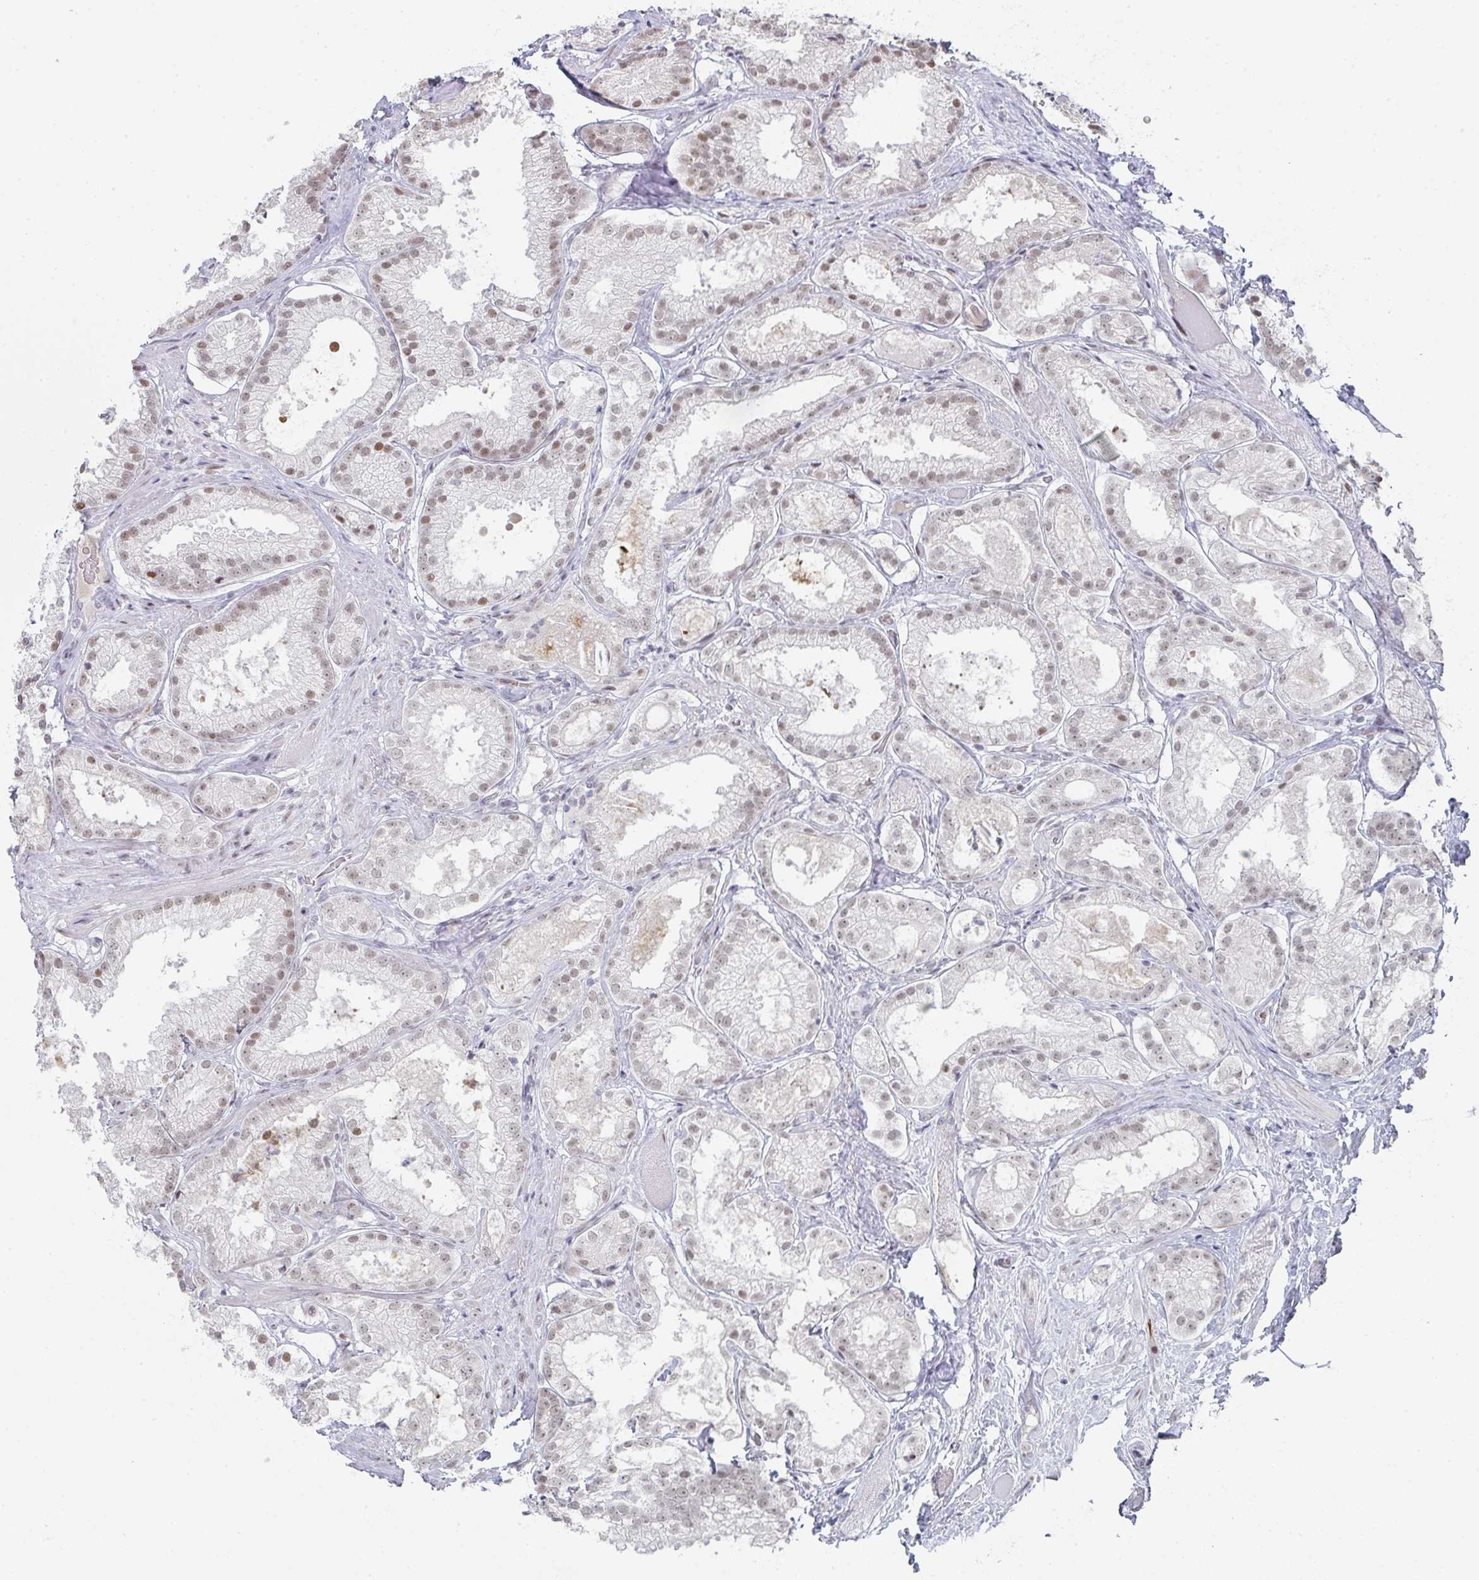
{"staining": {"intensity": "weak", "quantity": ">75%", "location": "nuclear"}, "tissue": "prostate cancer", "cell_type": "Tumor cells", "image_type": "cancer", "snomed": [{"axis": "morphology", "description": "Adenocarcinoma, High grade"}, {"axis": "topography", "description": "Prostate"}], "caption": "The photomicrograph demonstrates a brown stain indicating the presence of a protein in the nuclear of tumor cells in prostate high-grade adenocarcinoma. (DAB IHC, brown staining for protein, blue staining for nuclei).", "gene": "LIN54", "patient": {"sex": "male", "age": 68}}